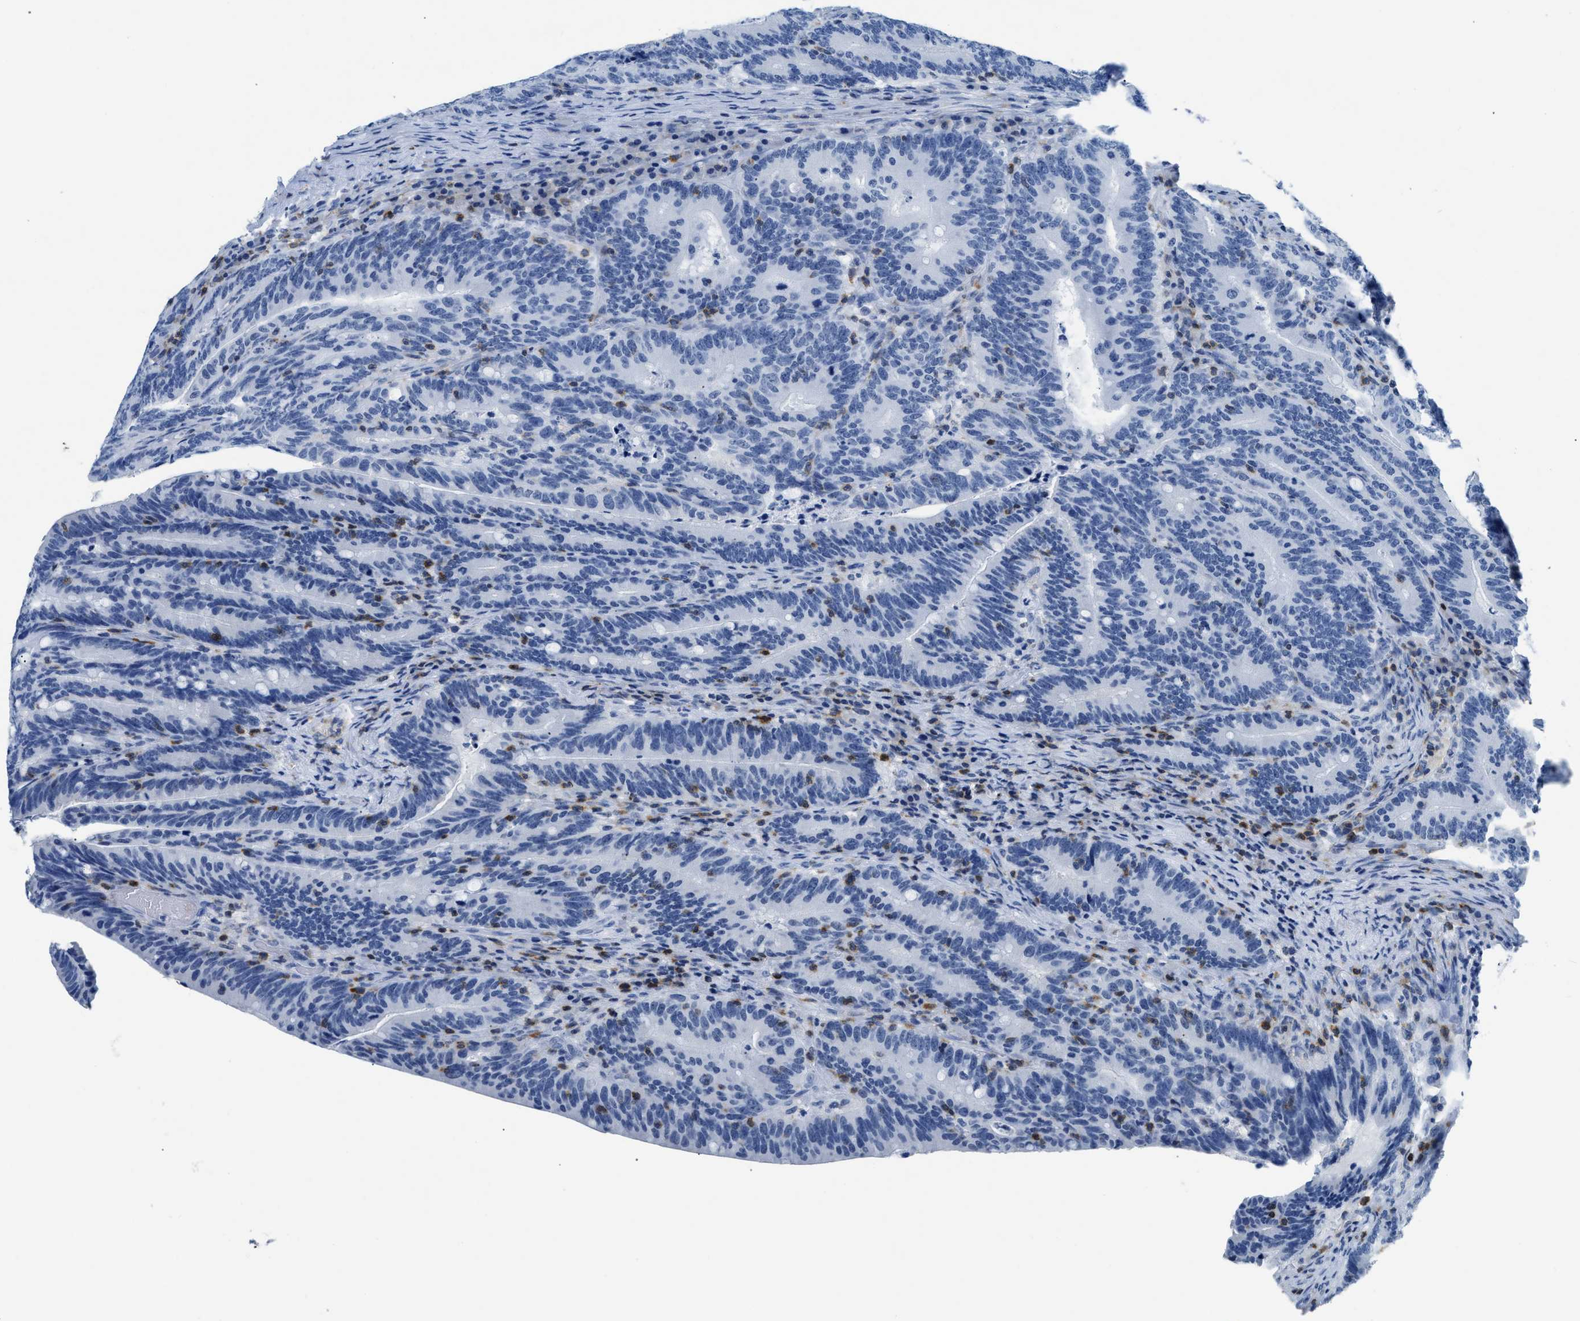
{"staining": {"intensity": "negative", "quantity": "none", "location": "none"}, "tissue": "colorectal cancer", "cell_type": "Tumor cells", "image_type": "cancer", "snomed": [{"axis": "morphology", "description": "Adenocarcinoma, NOS"}, {"axis": "topography", "description": "Colon"}], "caption": "Immunohistochemistry (IHC) photomicrograph of colorectal cancer (adenocarcinoma) stained for a protein (brown), which reveals no positivity in tumor cells.", "gene": "NFATC2", "patient": {"sex": "female", "age": 66}}